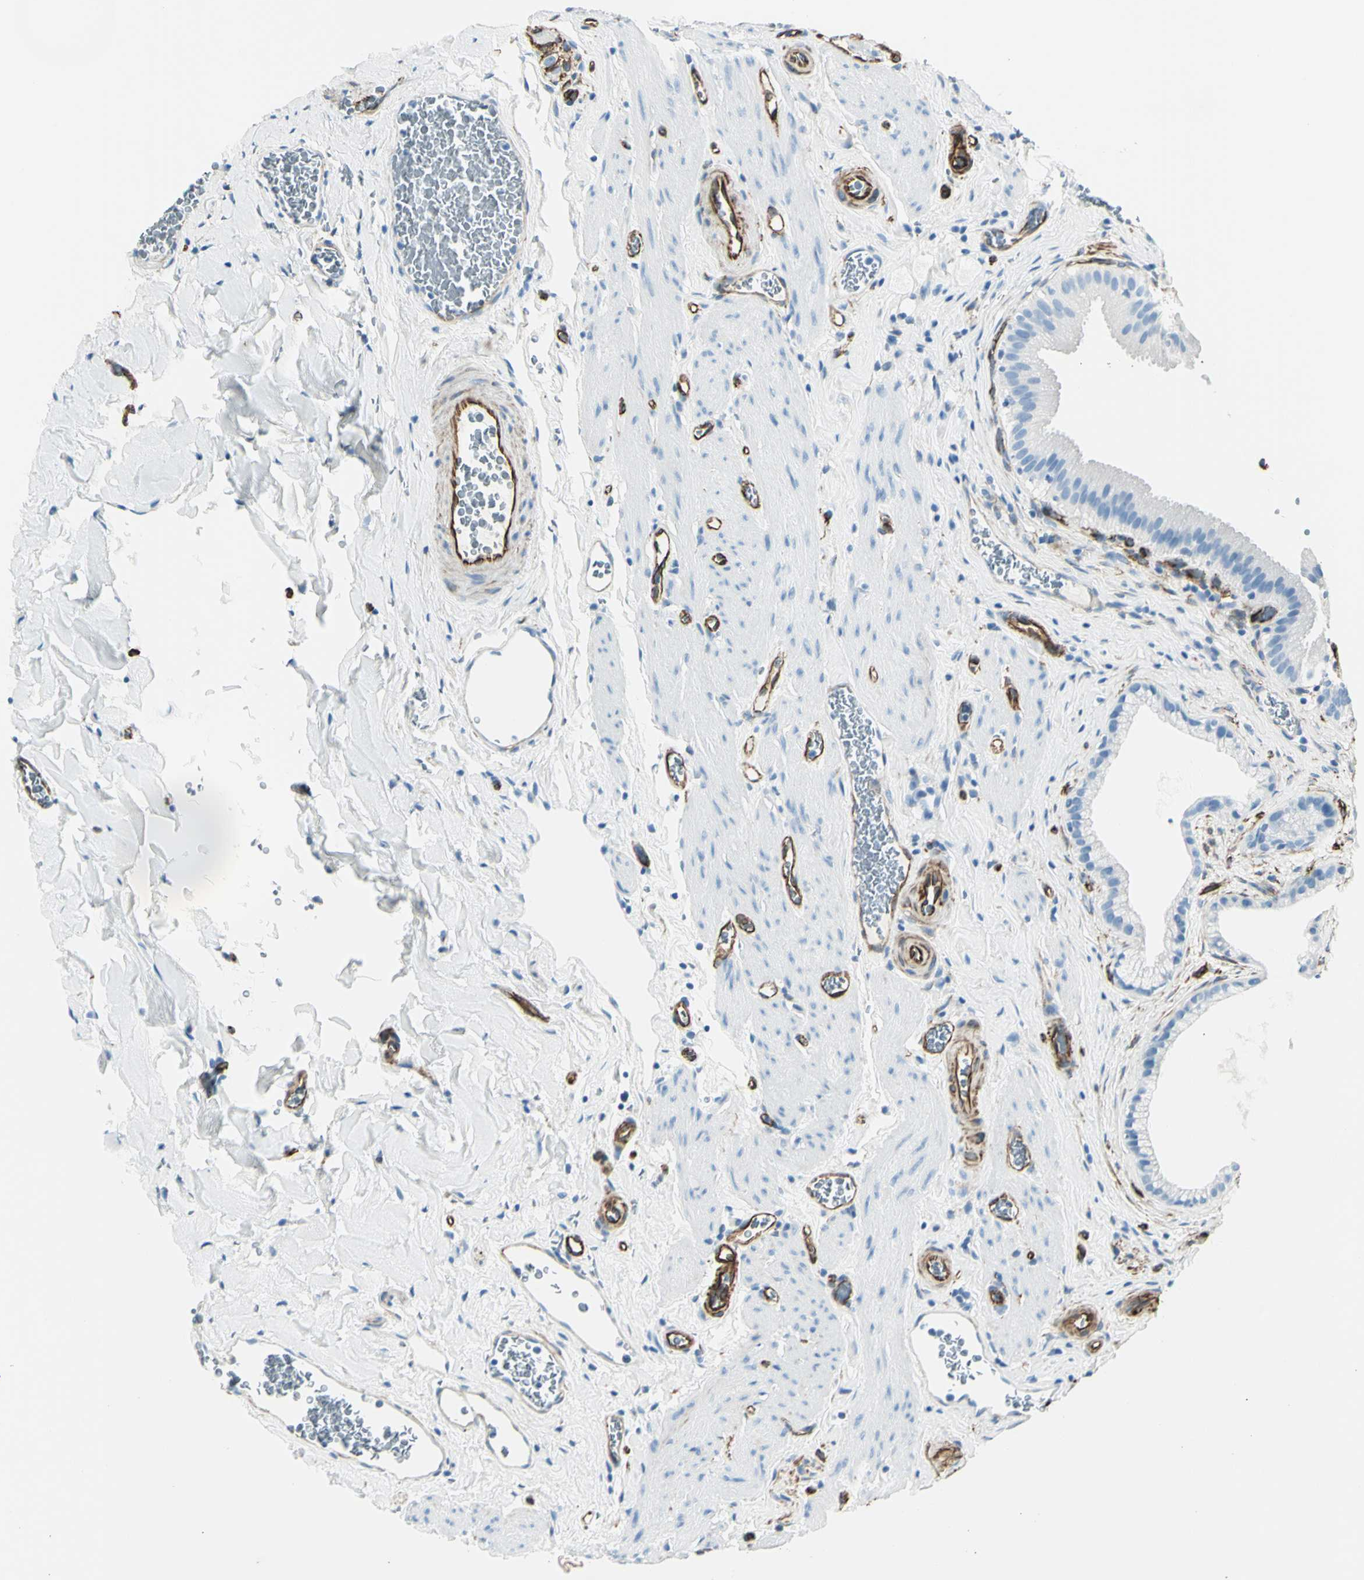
{"staining": {"intensity": "negative", "quantity": "none", "location": "none"}, "tissue": "gallbladder", "cell_type": "Glandular cells", "image_type": "normal", "snomed": [{"axis": "morphology", "description": "Normal tissue, NOS"}, {"axis": "topography", "description": "Gallbladder"}], "caption": "The immunohistochemistry histopathology image has no significant staining in glandular cells of gallbladder.", "gene": "PTH2R", "patient": {"sex": "male", "age": 54}}